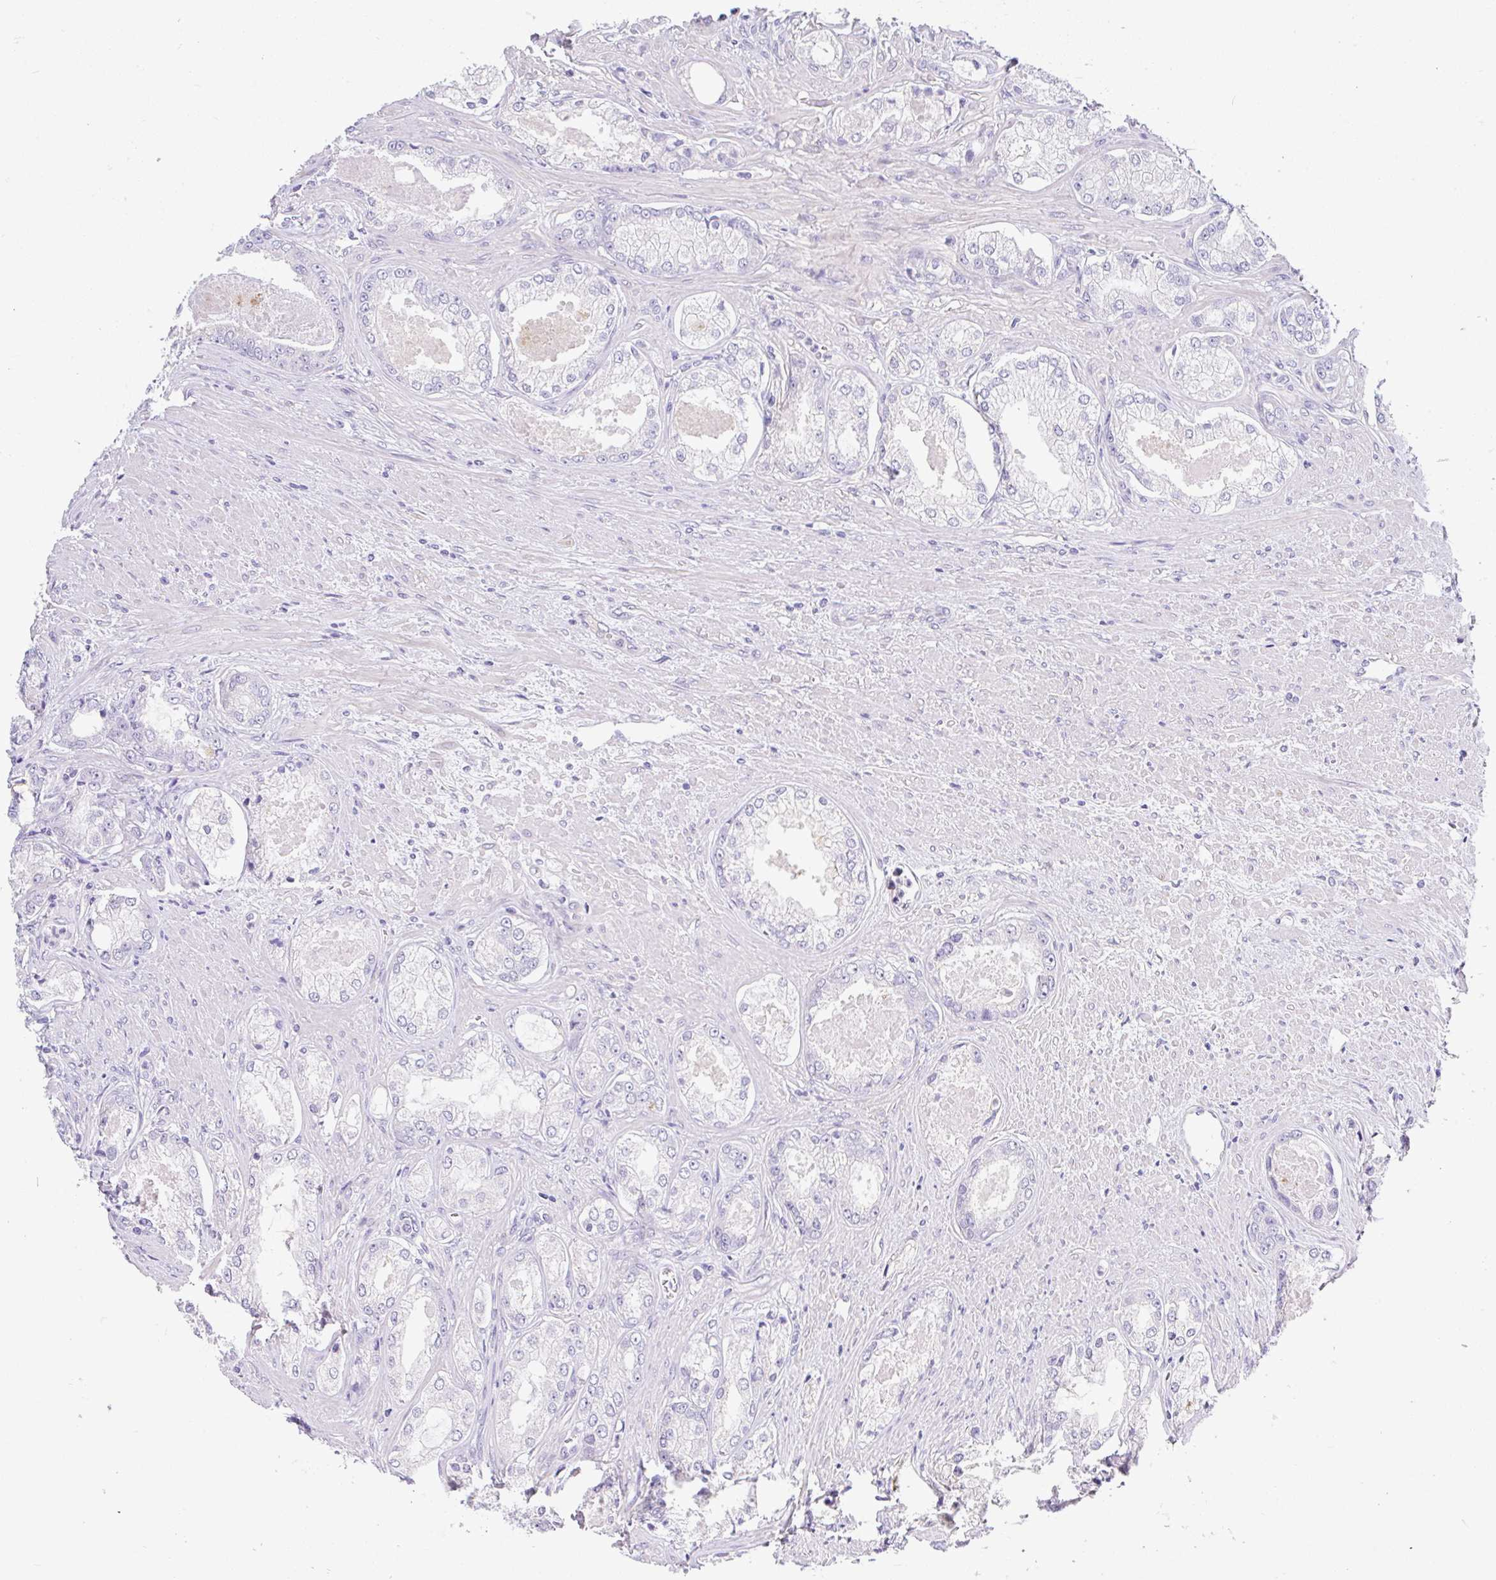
{"staining": {"intensity": "negative", "quantity": "none", "location": "none"}, "tissue": "prostate cancer", "cell_type": "Tumor cells", "image_type": "cancer", "snomed": [{"axis": "morphology", "description": "Adenocarcinoma, Low grade"}, {"axis": "topography", "description": "Prostate"}], "caption": "IHC micrograph of prostate cancer stained for a protein (brown), which exhibits no positivity in tumor cells. (Immunohistochemistry (ihc), brightfield microscopy, high magnification).", "gene": "SERPINE3", "patient": {"sex": "male", "age": 68}}